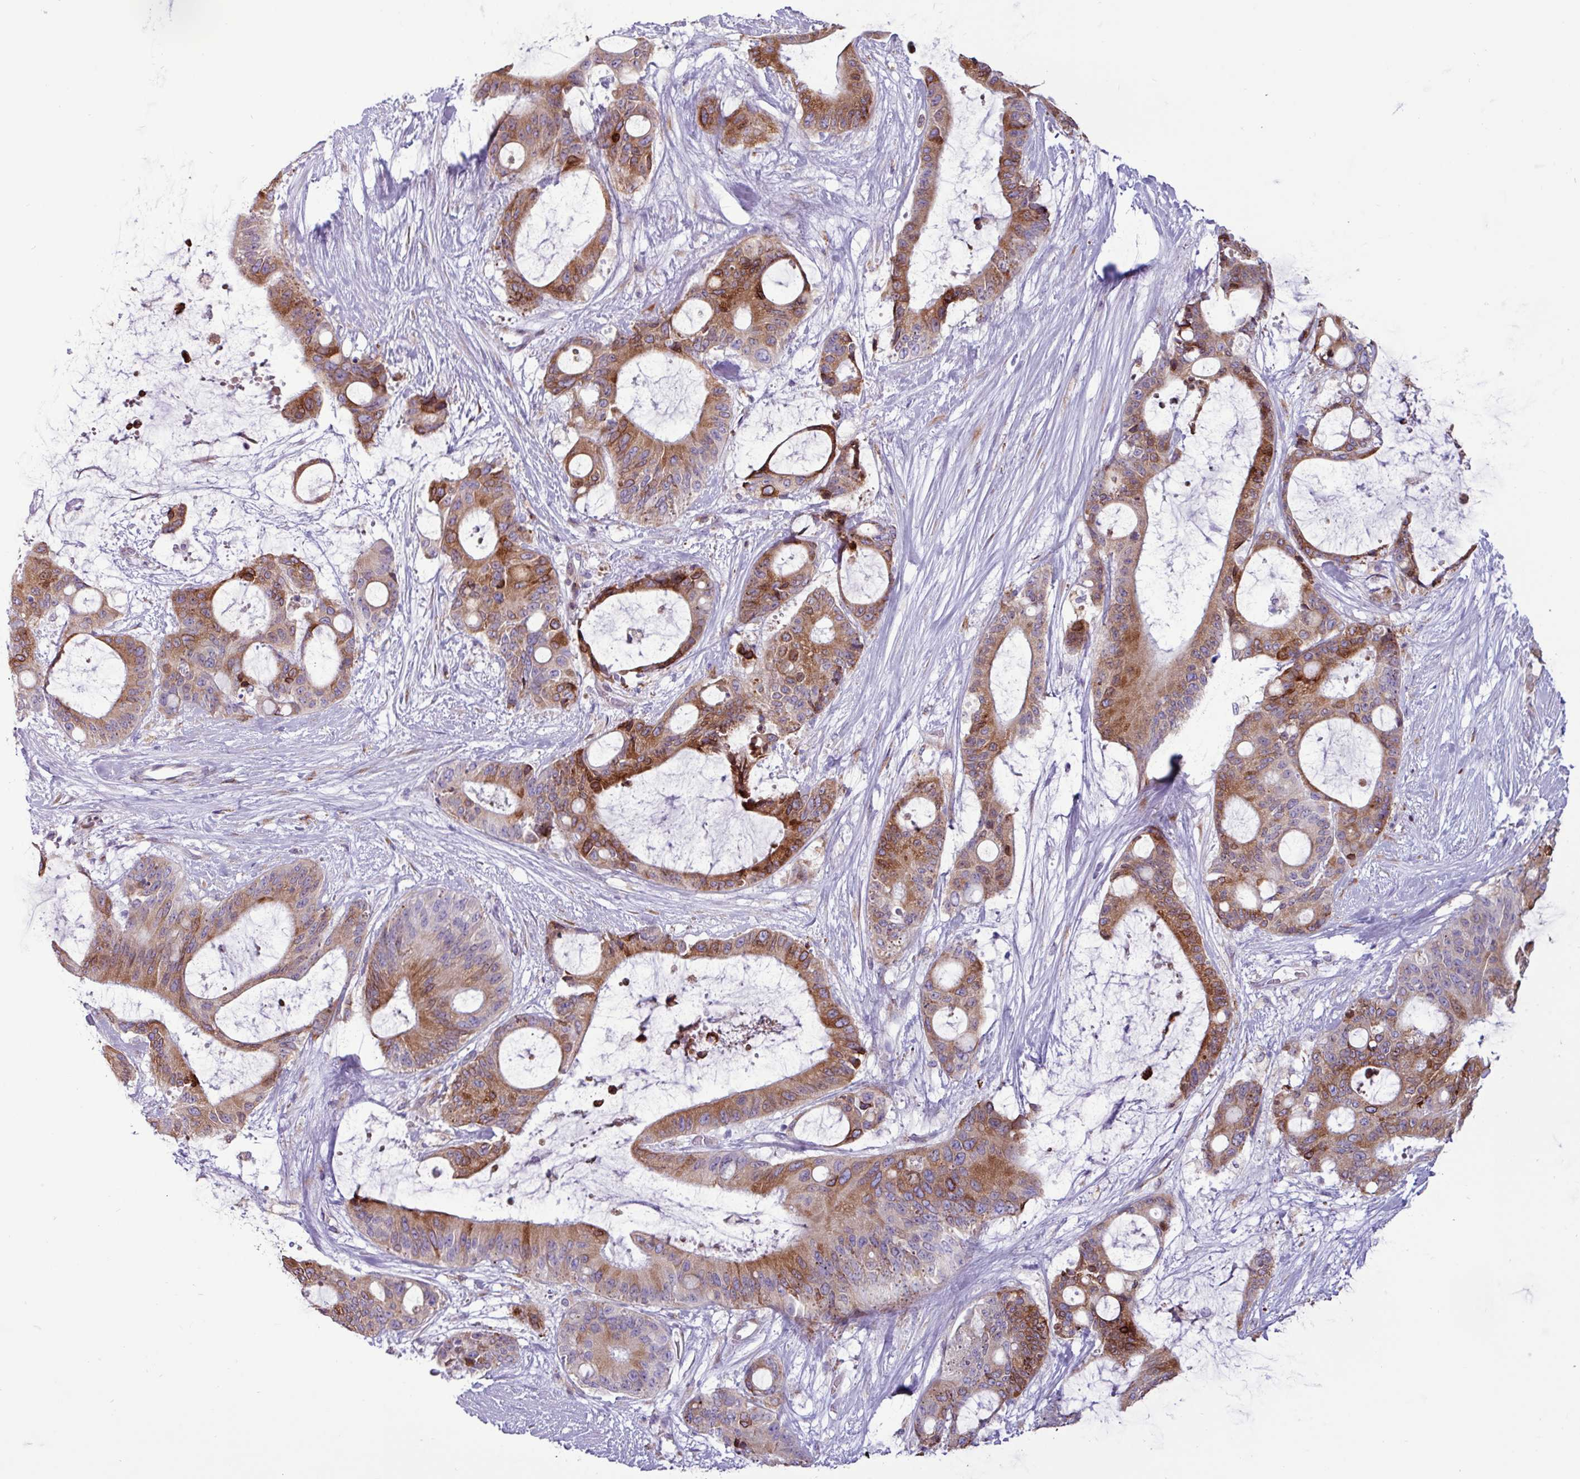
{"staining": {"intensity": "moderate", "quantity": ">75%", "location": "cytoplasmic/membranous"}, "tissue": "liver cancer", "cell_type": "Tumor cells", "image_type": "cancer", "snomed": [{"axis": "morphology", "description": "Normal tissue, NOS"}, {"axis": "morphology", "description": "Cholangiocarcinoma"}, {"axis": "topography", "description": "Liver"}, {"axis": "topography", "description": "Peripheral nerve tissue"}], "caption": "Moderate cytoplasmic/membranous expression for a protein is appreciated in about >75% of tumor cells of liver cancer using immunohistochemistry (IHC).", "gene": "PPP1R35", "patient": {"sex": "female", "age": 73}}